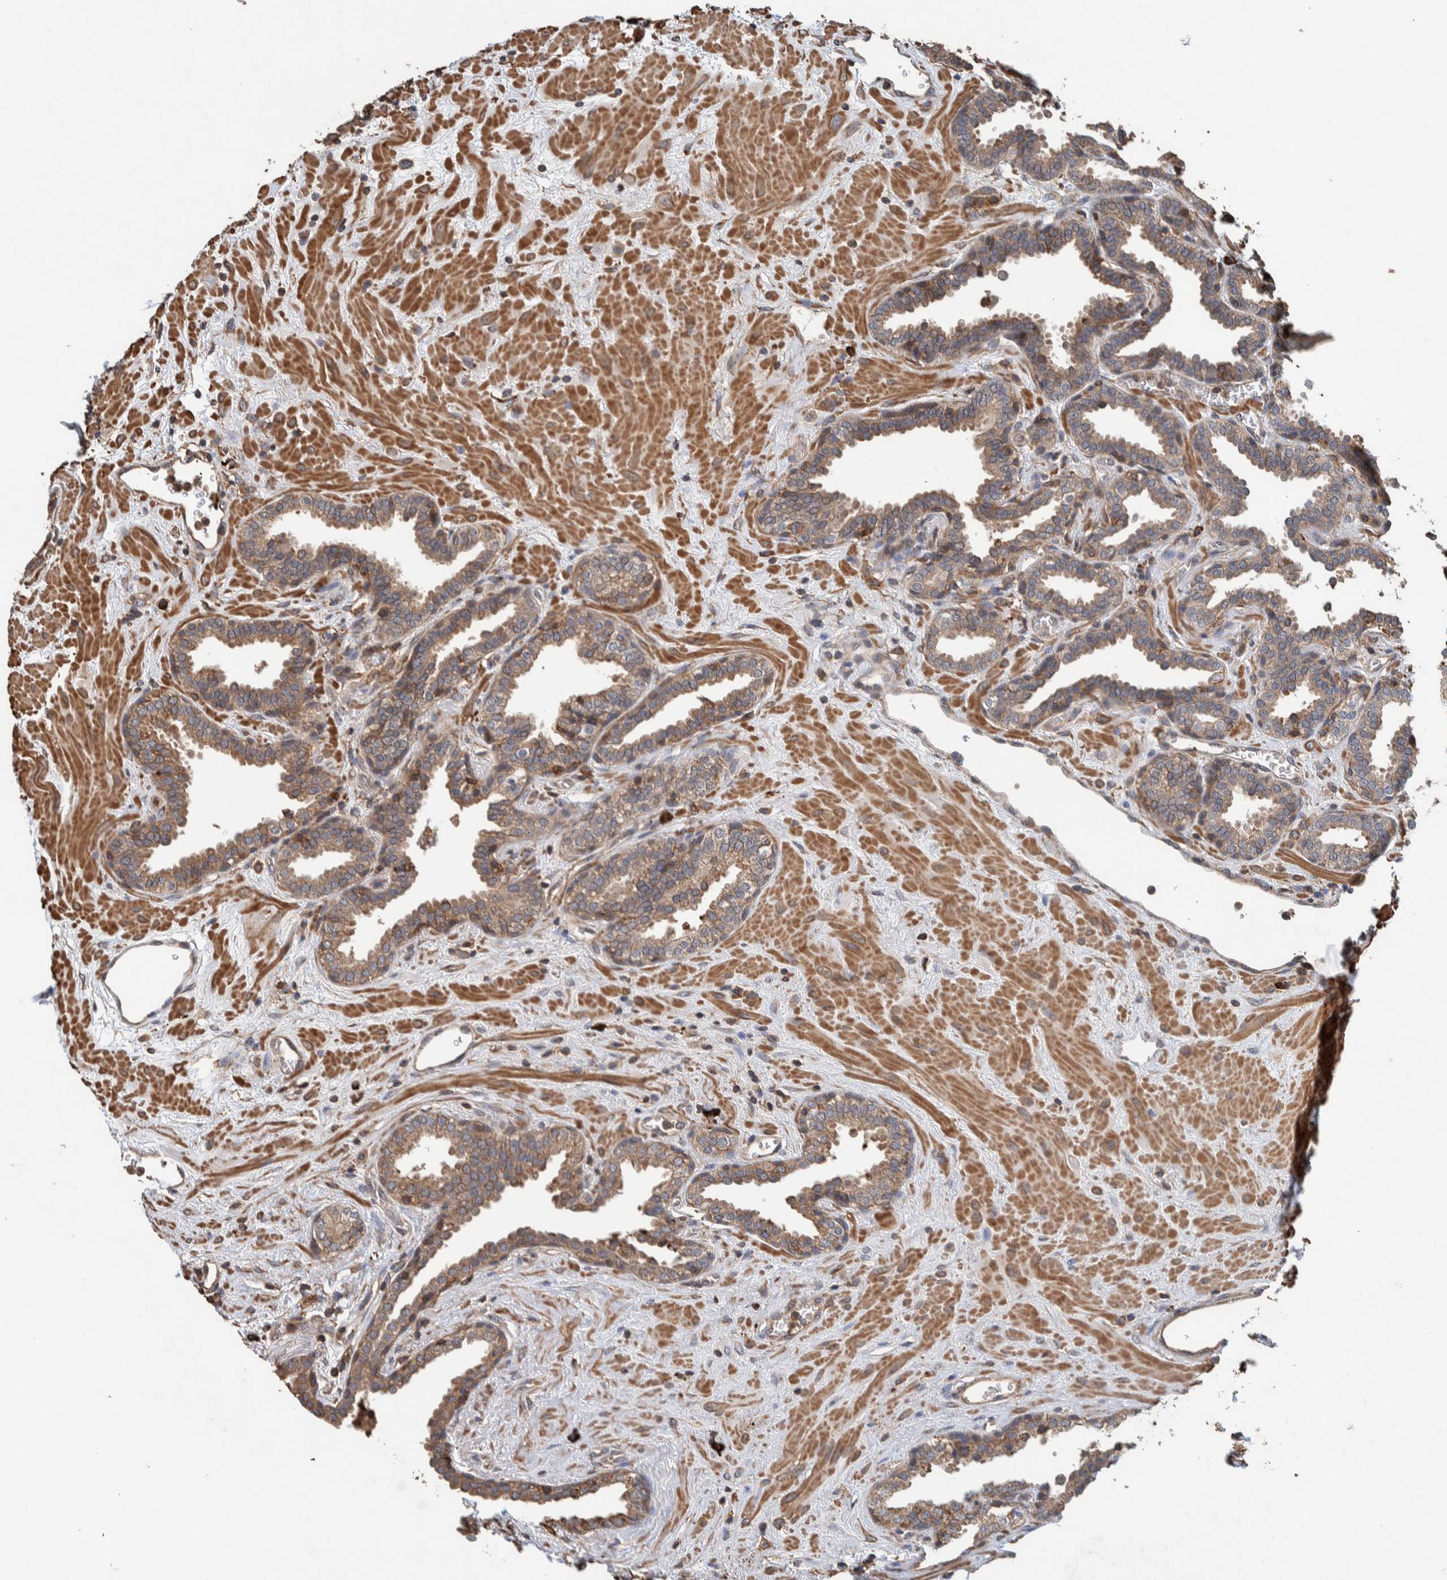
{"staining": {"intensity": "moderate", "quantity": ">75%", "location": "cytoplasmic/membranous"}, "tissue": "prostate", "cell_type": "Glandular cells", "image_type": "normal", "snomed": [{"axis": "morphology", "description": "Normal tissue, NOS"}, {"axis": "topography", "description": "Prostate"}], "caption": "IHC (DAB) staining of normal human prostate shows moderate cytoplasmic/membranous protein expression in about >75% of glandular cells.", "gene": "PLA2G3", "patient": {"sex": "male", "age": 51}}